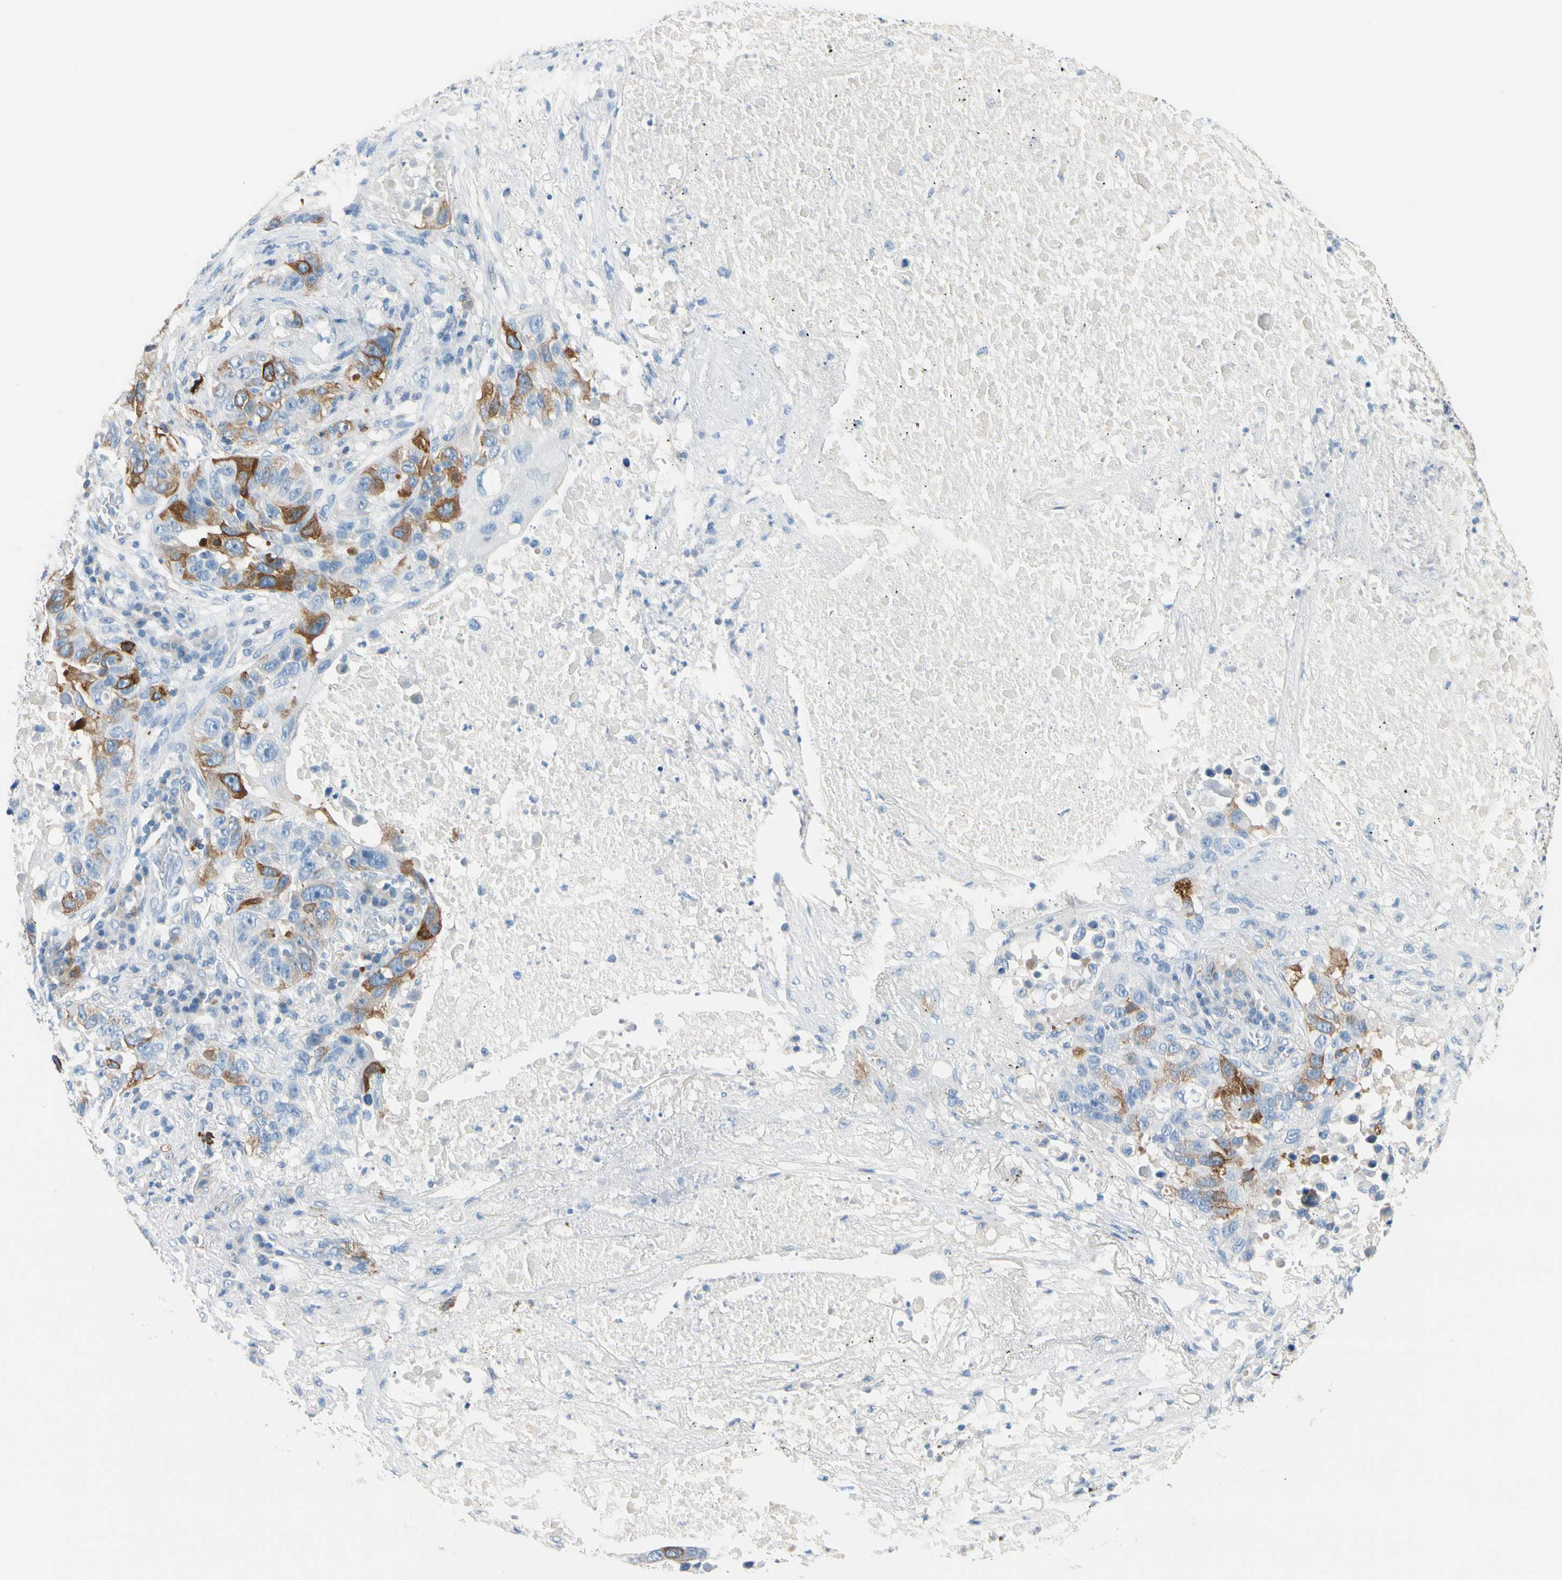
{"staining": {"intensity": "moderate", "quantity": "25%-75%", "location": "cytoplasmic/membranous"}, "tissue": "lung cancer", "cell_type": "Tumor cells", "image_type": "cancer", "snomed": [{"axis": "morphology", "description": "Squamous cell carcinoma, NOS"}, {"axis": "topography", "description": "Lung"}], "caption": "Lung squamous cell carcinoma stained with a protein marker exhibits moderate staining in tumor cells.", "gene": "TACC3", "patient": {"sex": "male", "age": 57}}